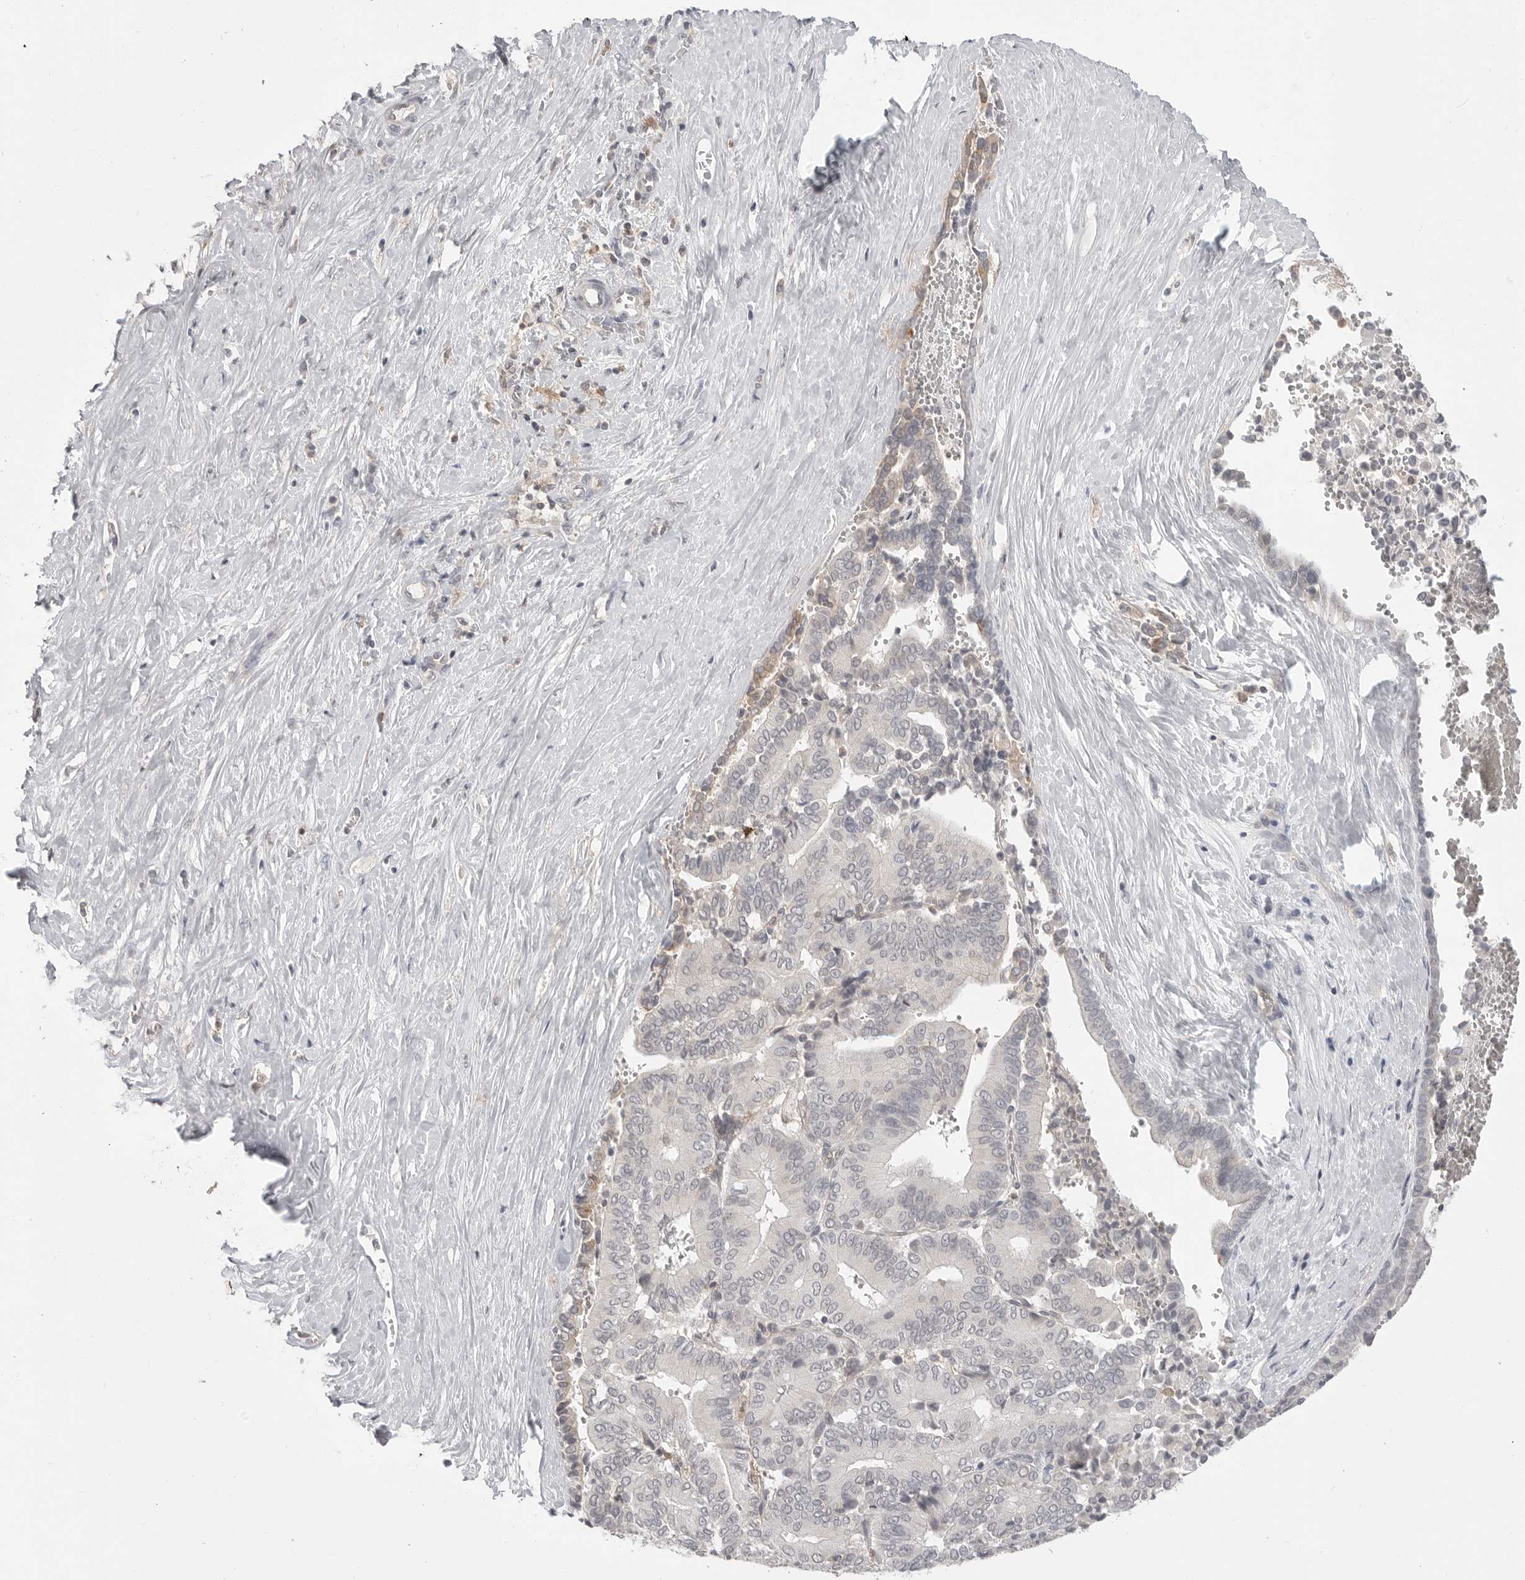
{"staining": {"intensity": "negative", "quantity": "none", "location": "none"}, "tissue": "liver cancer", "cell_type": "Tumor cells", "image_type": "cancer", "snomed": [{"axis": "morphology", "description": "Cholangiocarcinoma"}, {"axis": "topography", "description": "Liver"}], "caption": "Immunohistochemistry micrograph of human liver cancer stained for a protein (brown), which reveals no staining in tumor cells.", "gene": "IFNGR1", "patient": {"sex": "female", "age": 75}}